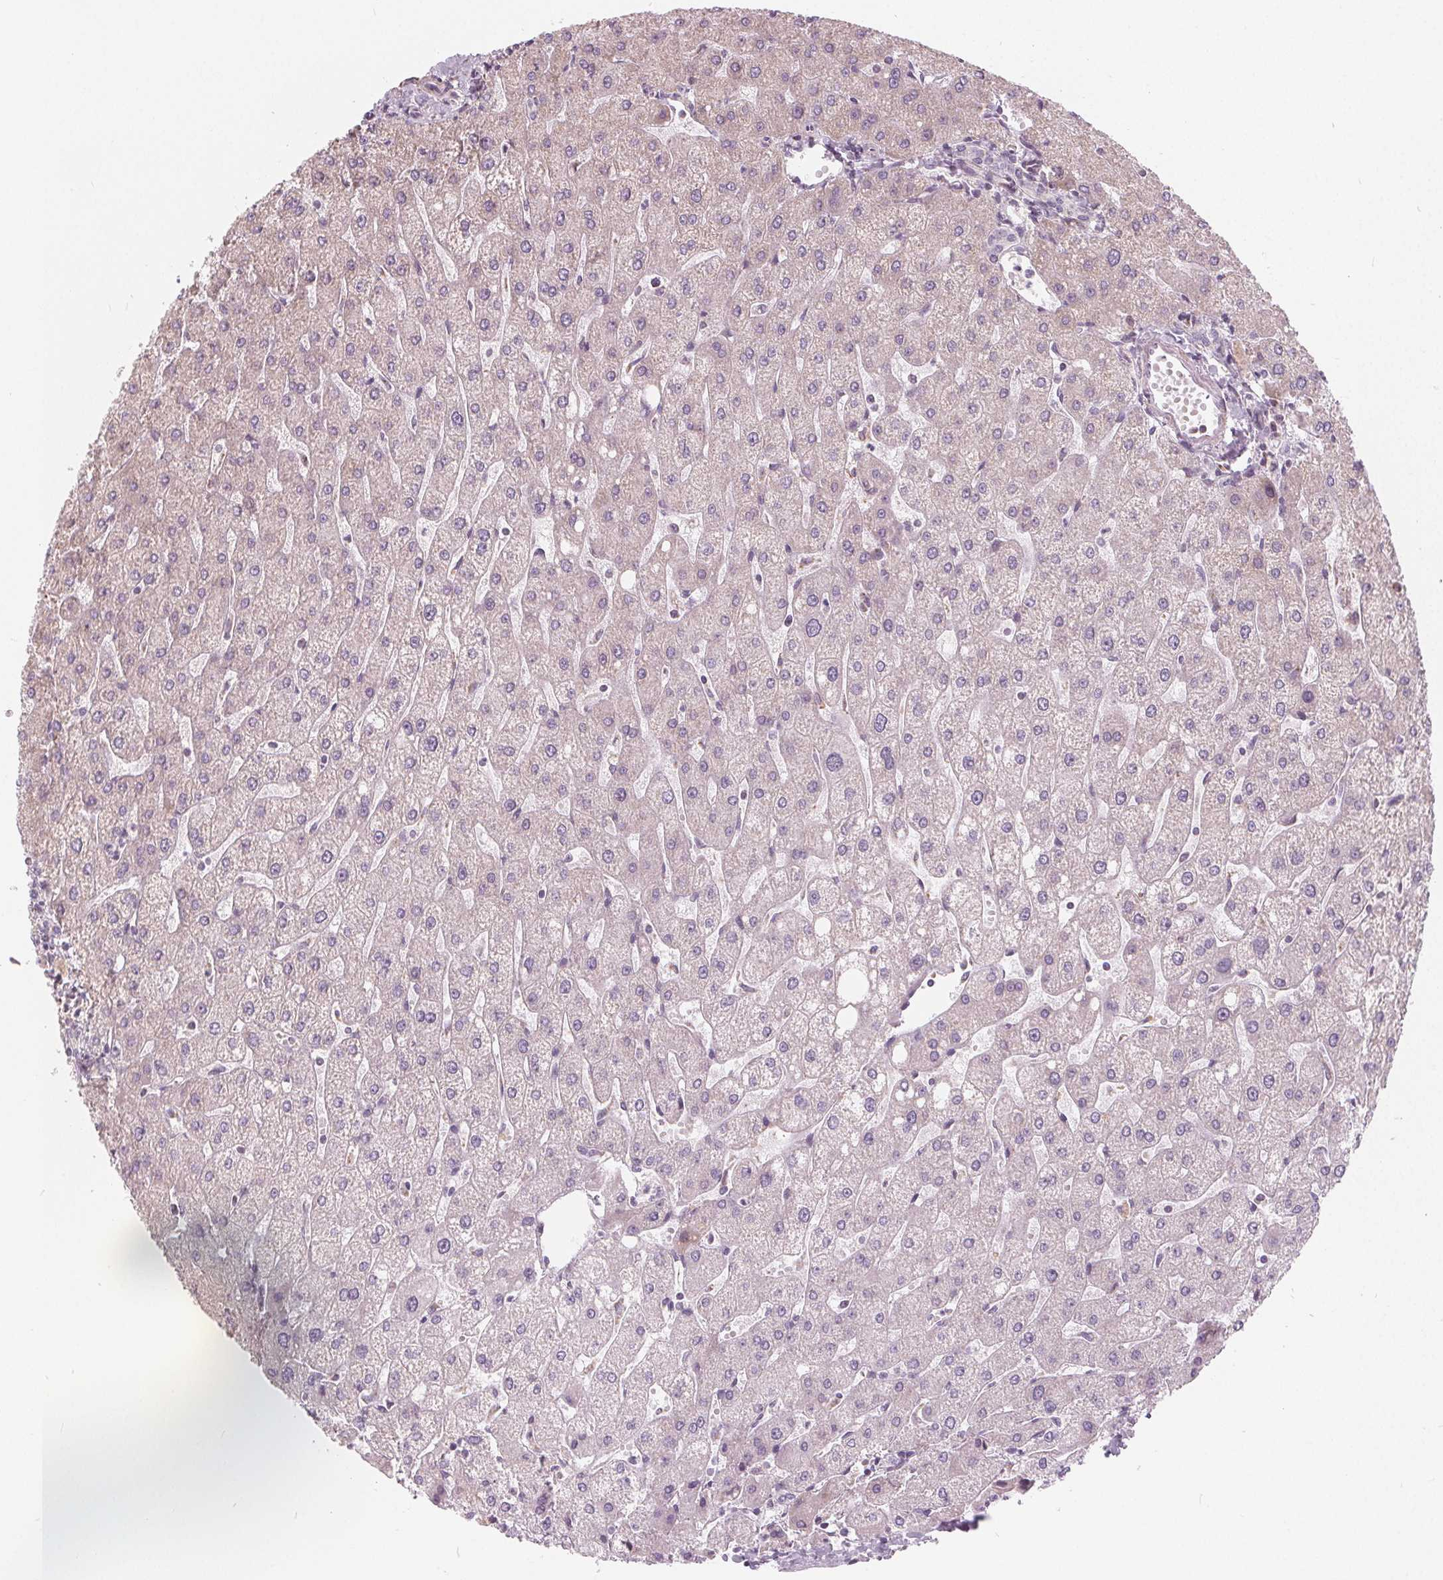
{"staining": {"intensity": "negative", "quantity": "none", "location": "none"}, "tissue": "liver", "cell_type": "Cholangiocytes", "image_type": "normal", "snomed": [{"axis": "morphology", "description": "Normal tissue, NOS"}, {"axis": "topography", "description": "Liver"}], "caption": "IHC photomicrograph of normal liver stained for a protein (brown), which reveals no staining in cholangiocytes.", "gene": "NUP210L", "patient": {"sex": "male", "age": 67}}